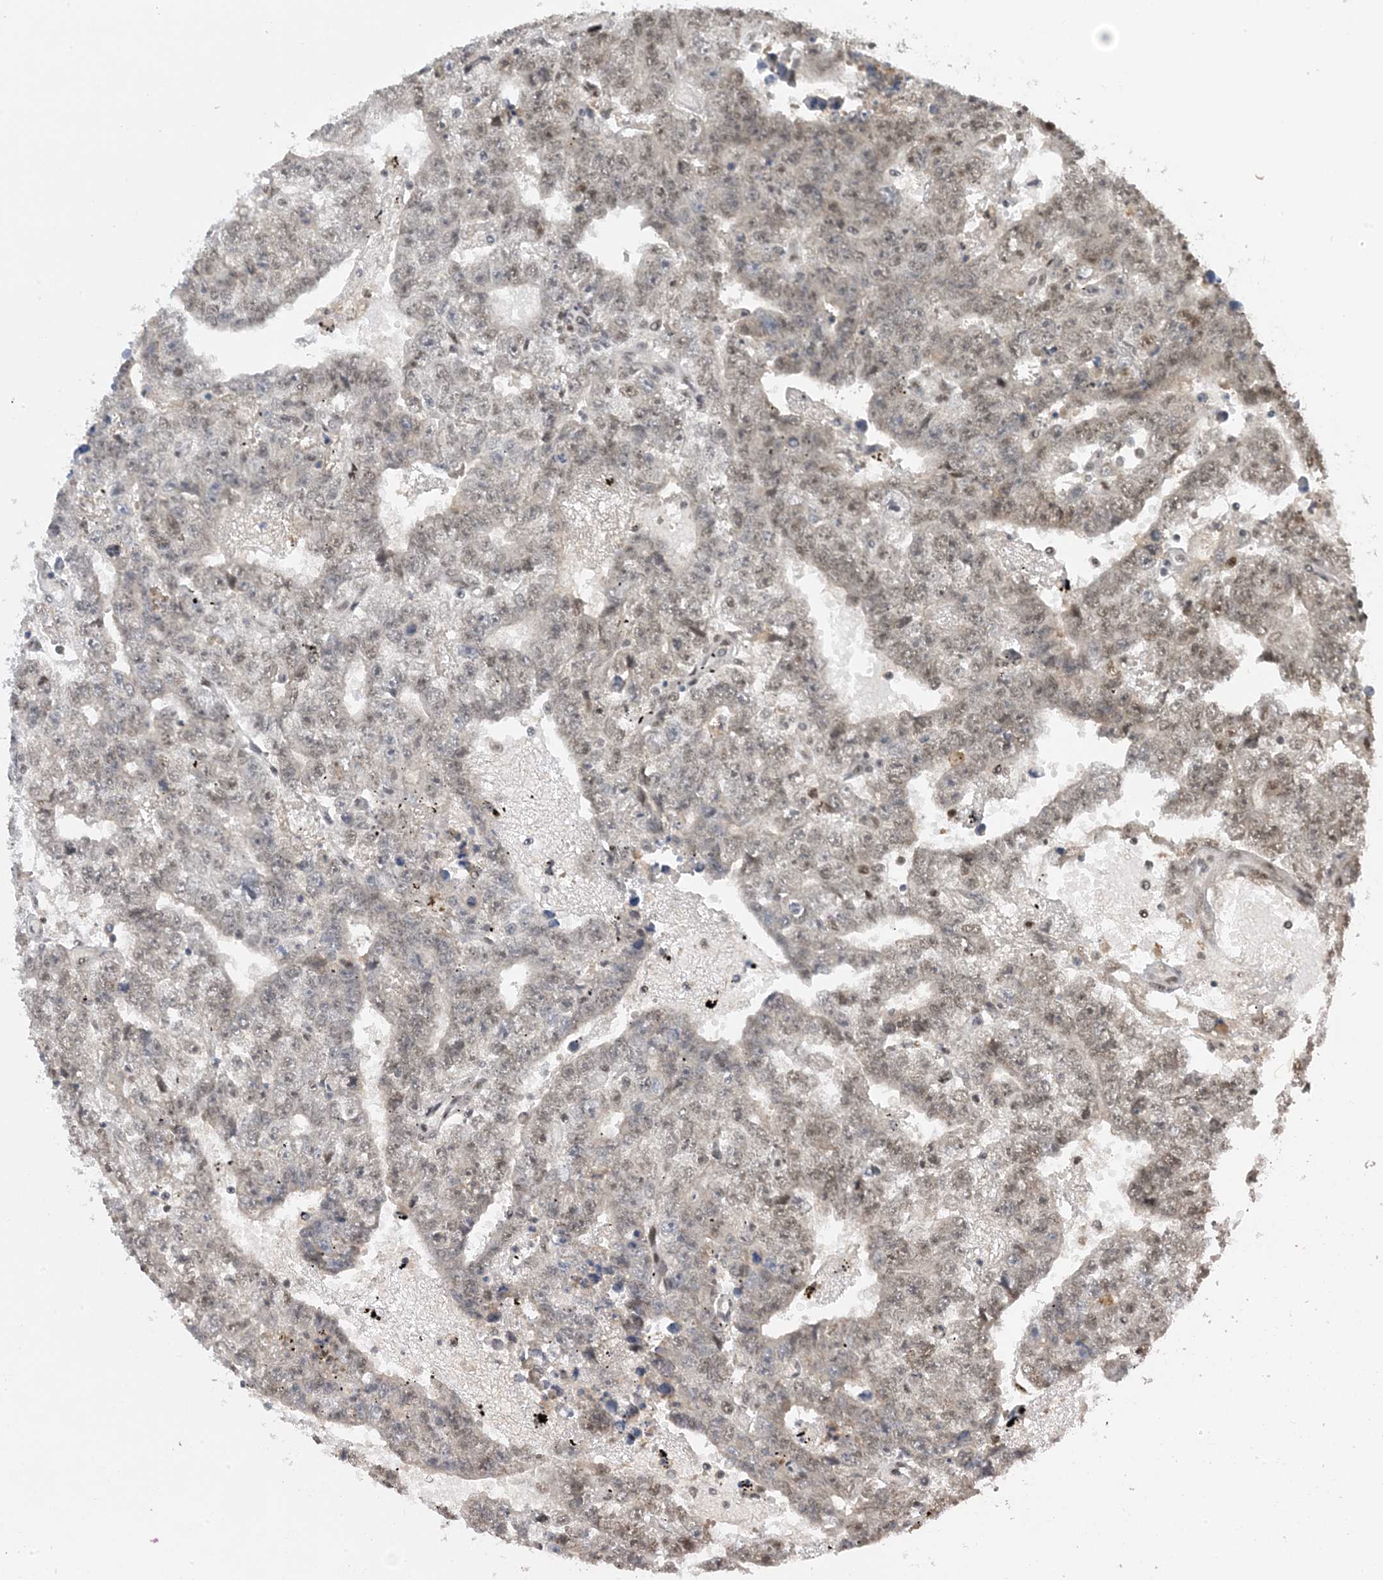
{"staining": {"intensity": "weak", "quantity": "25%-75%", "location": "nuclear"}, "tissue": "testis cancer", "cell_type": "Tumor cells", "image_type": "cancer", "snomed": [{"axis": "morphology", "description": "Carcinoma, Embryonal, NOS"}, {"axis": "topography", "description": "Testis"}], "caption": "Protein staining shows weak nuclear expression in about 25%-75% of tumor cells in testis embryonal carcinoma.", "gene": "ACYP2", "patient": {"sex": "male", "age": 25}}